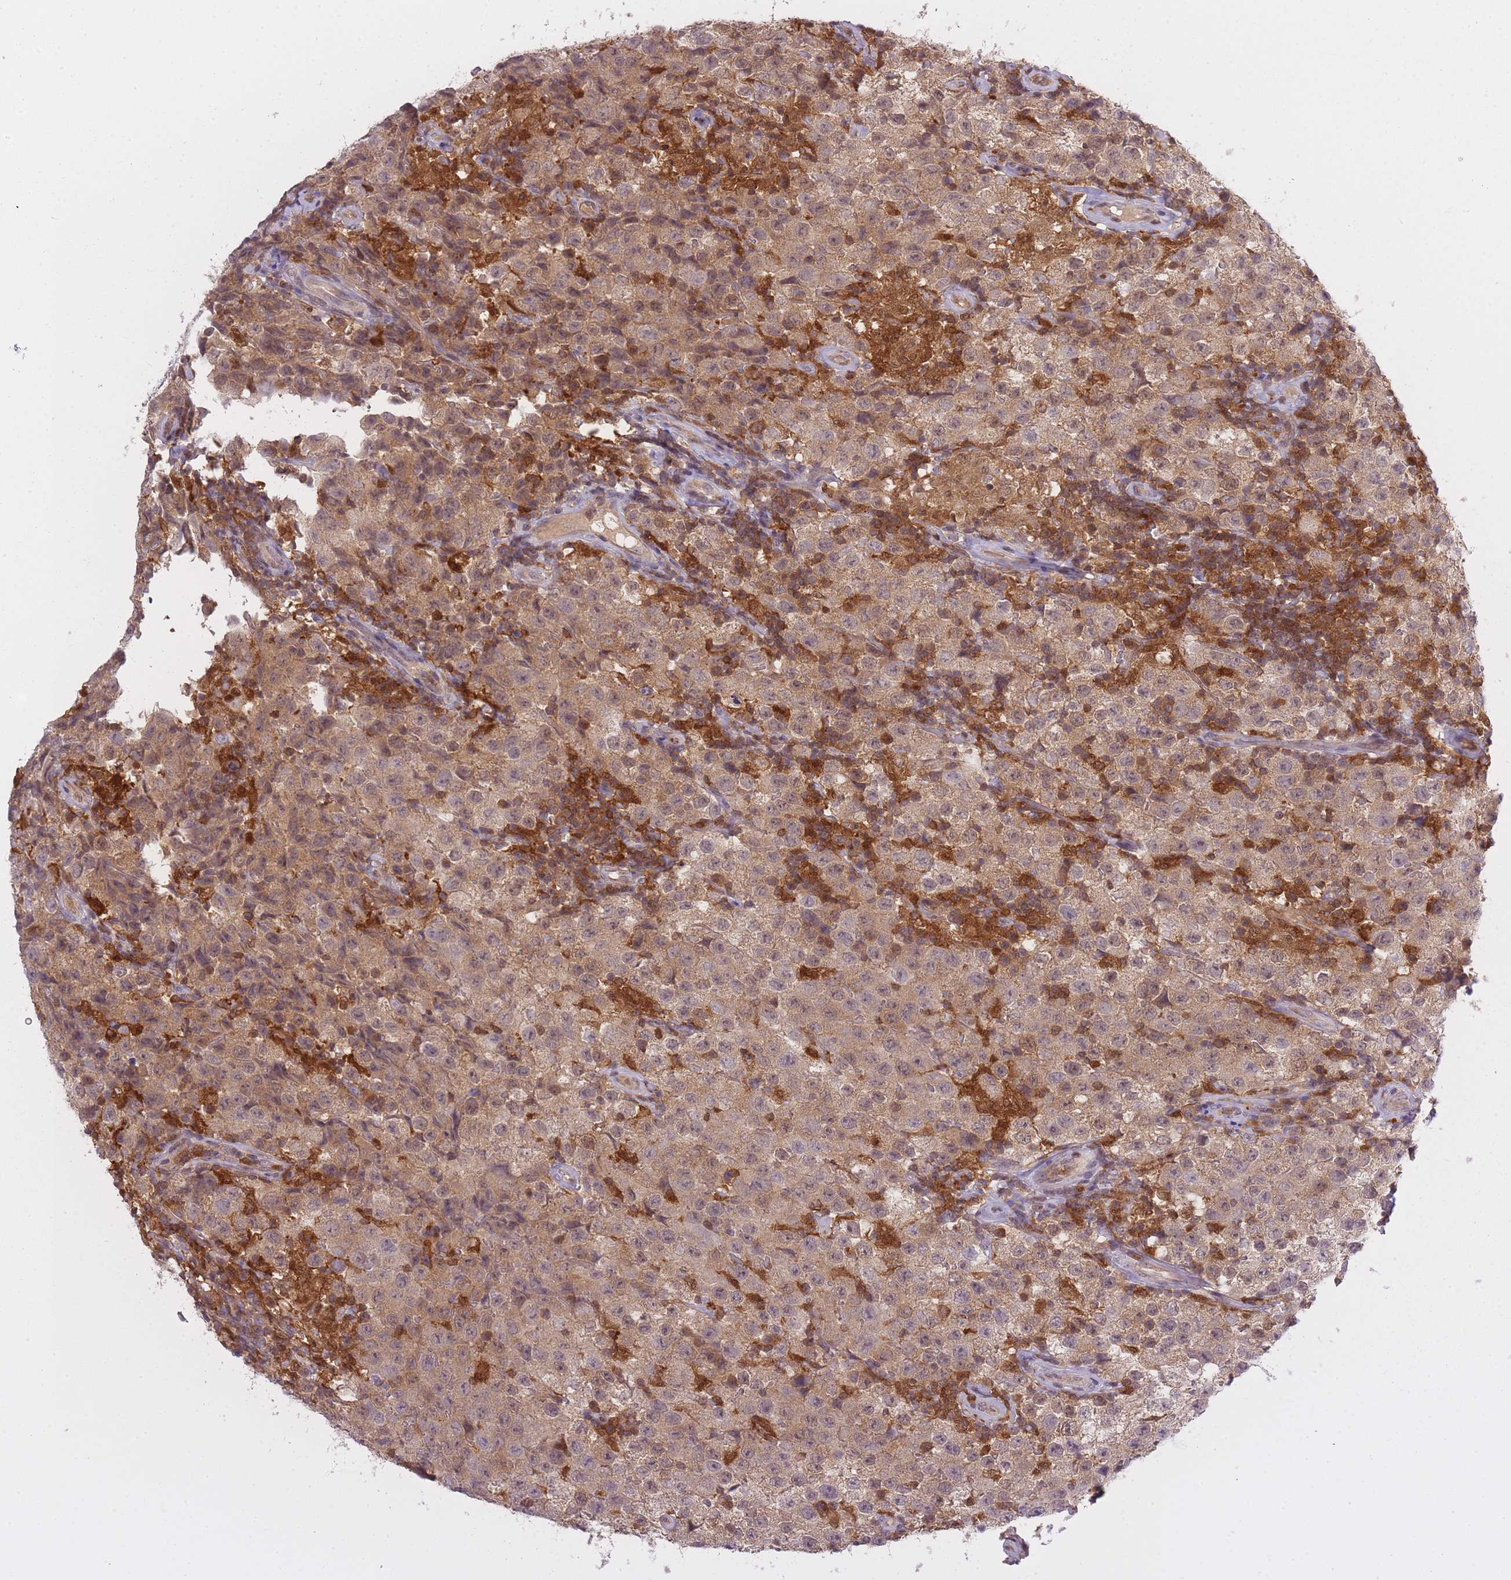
{"staining": {"intensity": "moderate", "quantity": ">75%", "location": "cytoplasmic/membranous,nuclear"}, "tissue": "testis cancer", "cell_type": "Tumor cells", "image_type": "cancer", "snomed": [{"axis": "morphology", "description": "Seminoma, NOS"}, {"axis": "morphology", "description": "Carcinoma, Embryonal, NOS"}, {"axis": "topography", "description": "Testis"}], "caption": "Immunohistochemical staining of testis cancer demonstrates moderate cytoplasmic/membranous and nuclear protein positivity in about >75% of tumor cells. The protein is shown in brown color, while the nuclei are stained blue.", "gene": "CXorf38", "patient": {"sex": "male", "age": 41}}